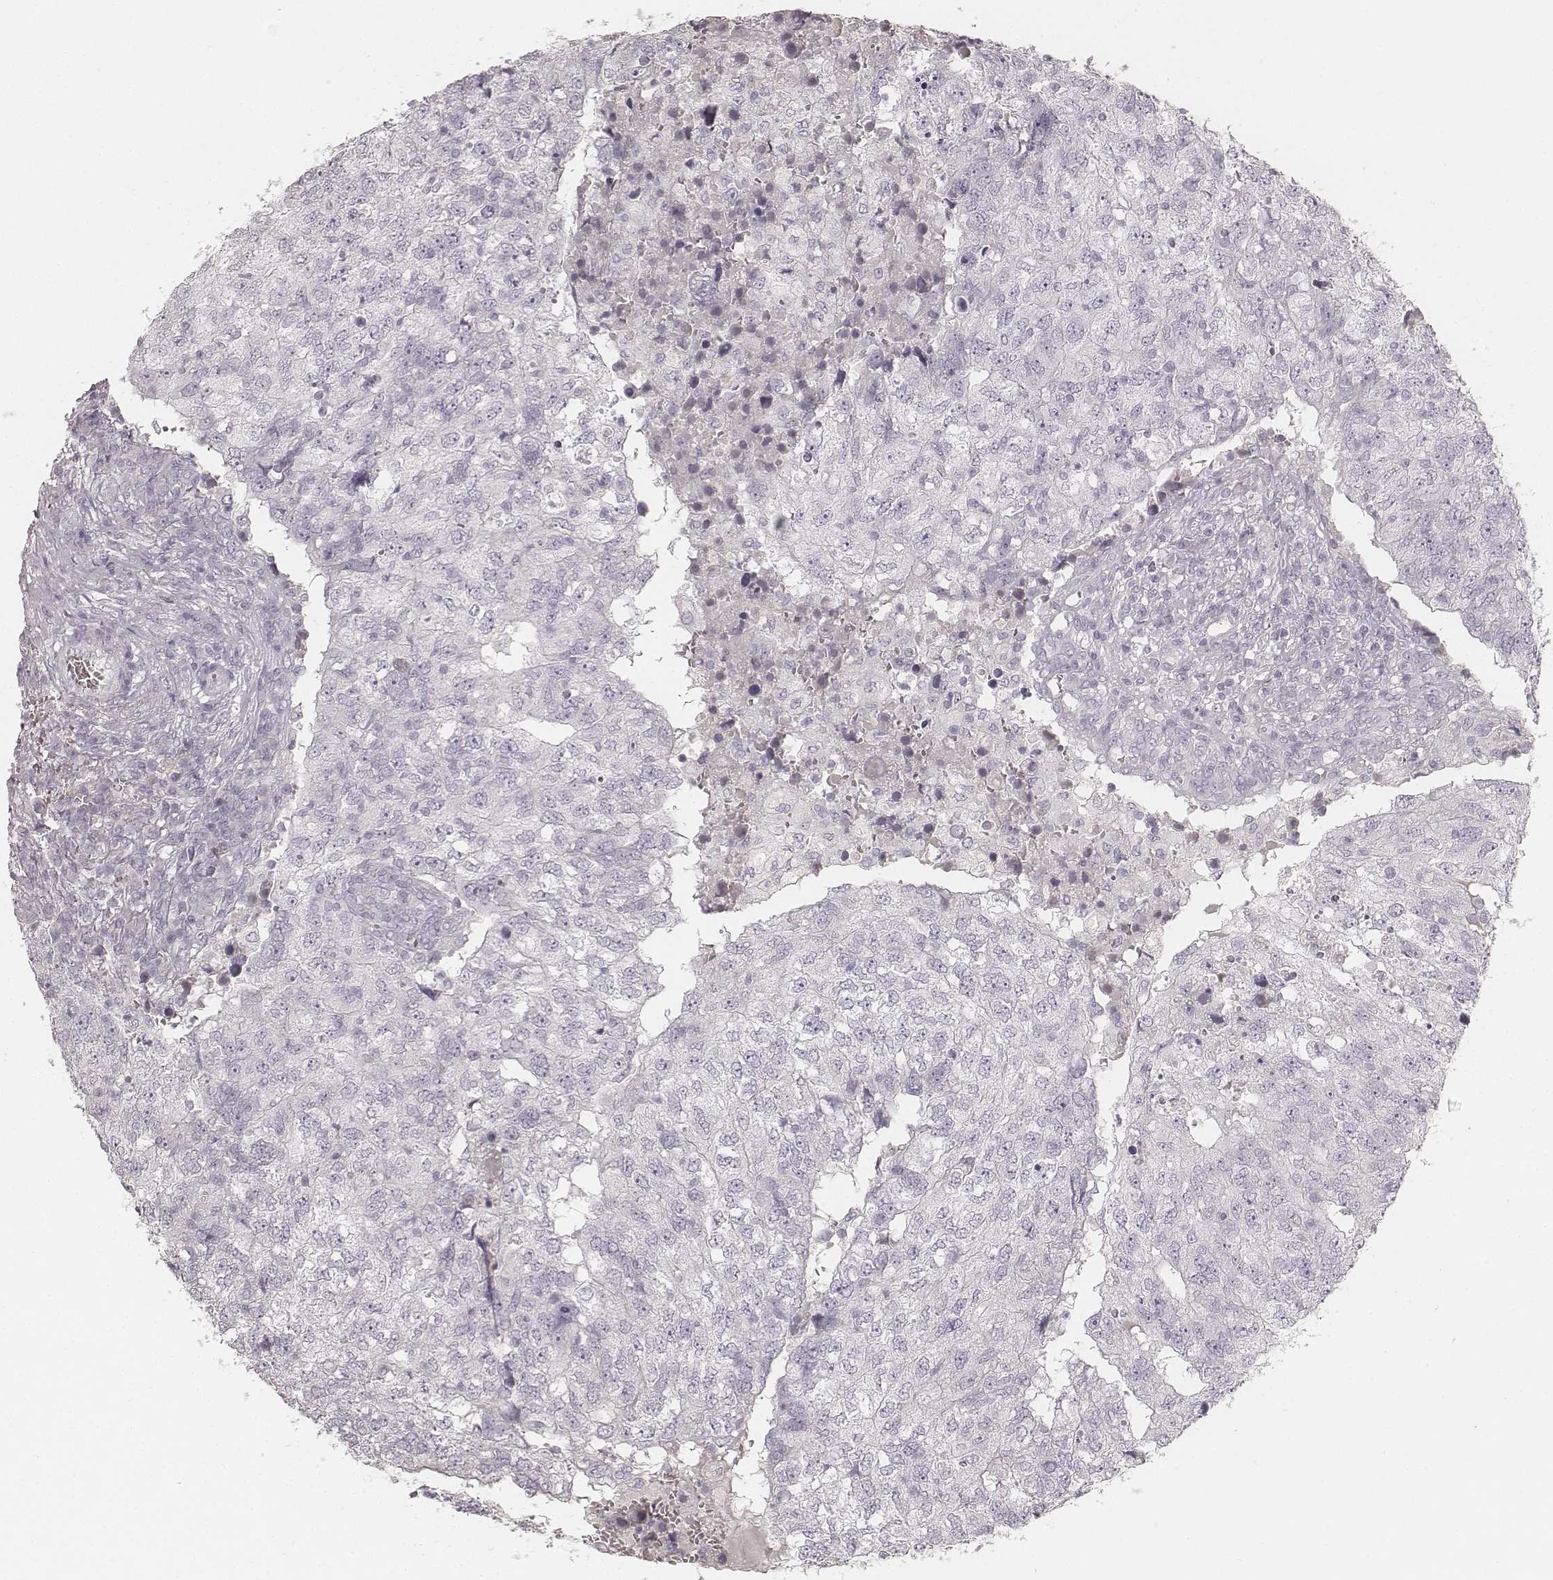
{"staining": {"intensity": "negative", "quantity": "none", "location": "none"}, "tissue": "breast cancer", "cell_type": "Tumor cells", "image_type": "cancer", "snomed": [{"axis": "morphology", "description": "Duct carcinoma"}, {"axis": "topography", "description": "Breast"}], "caption": "DAB (3,3'-diaminobenzidine) immunohistochemical staining of breast cancer (infiltrating ductal carcinoma) displays no significant staining in tumor cells. (Stains: DAB immunohistochemistry with hematoxylin counter stain, Microscopy: brightfield microscopy at high magnification).", "gene": "KRT31", "patient": {"sex": "female", "age": 30}}